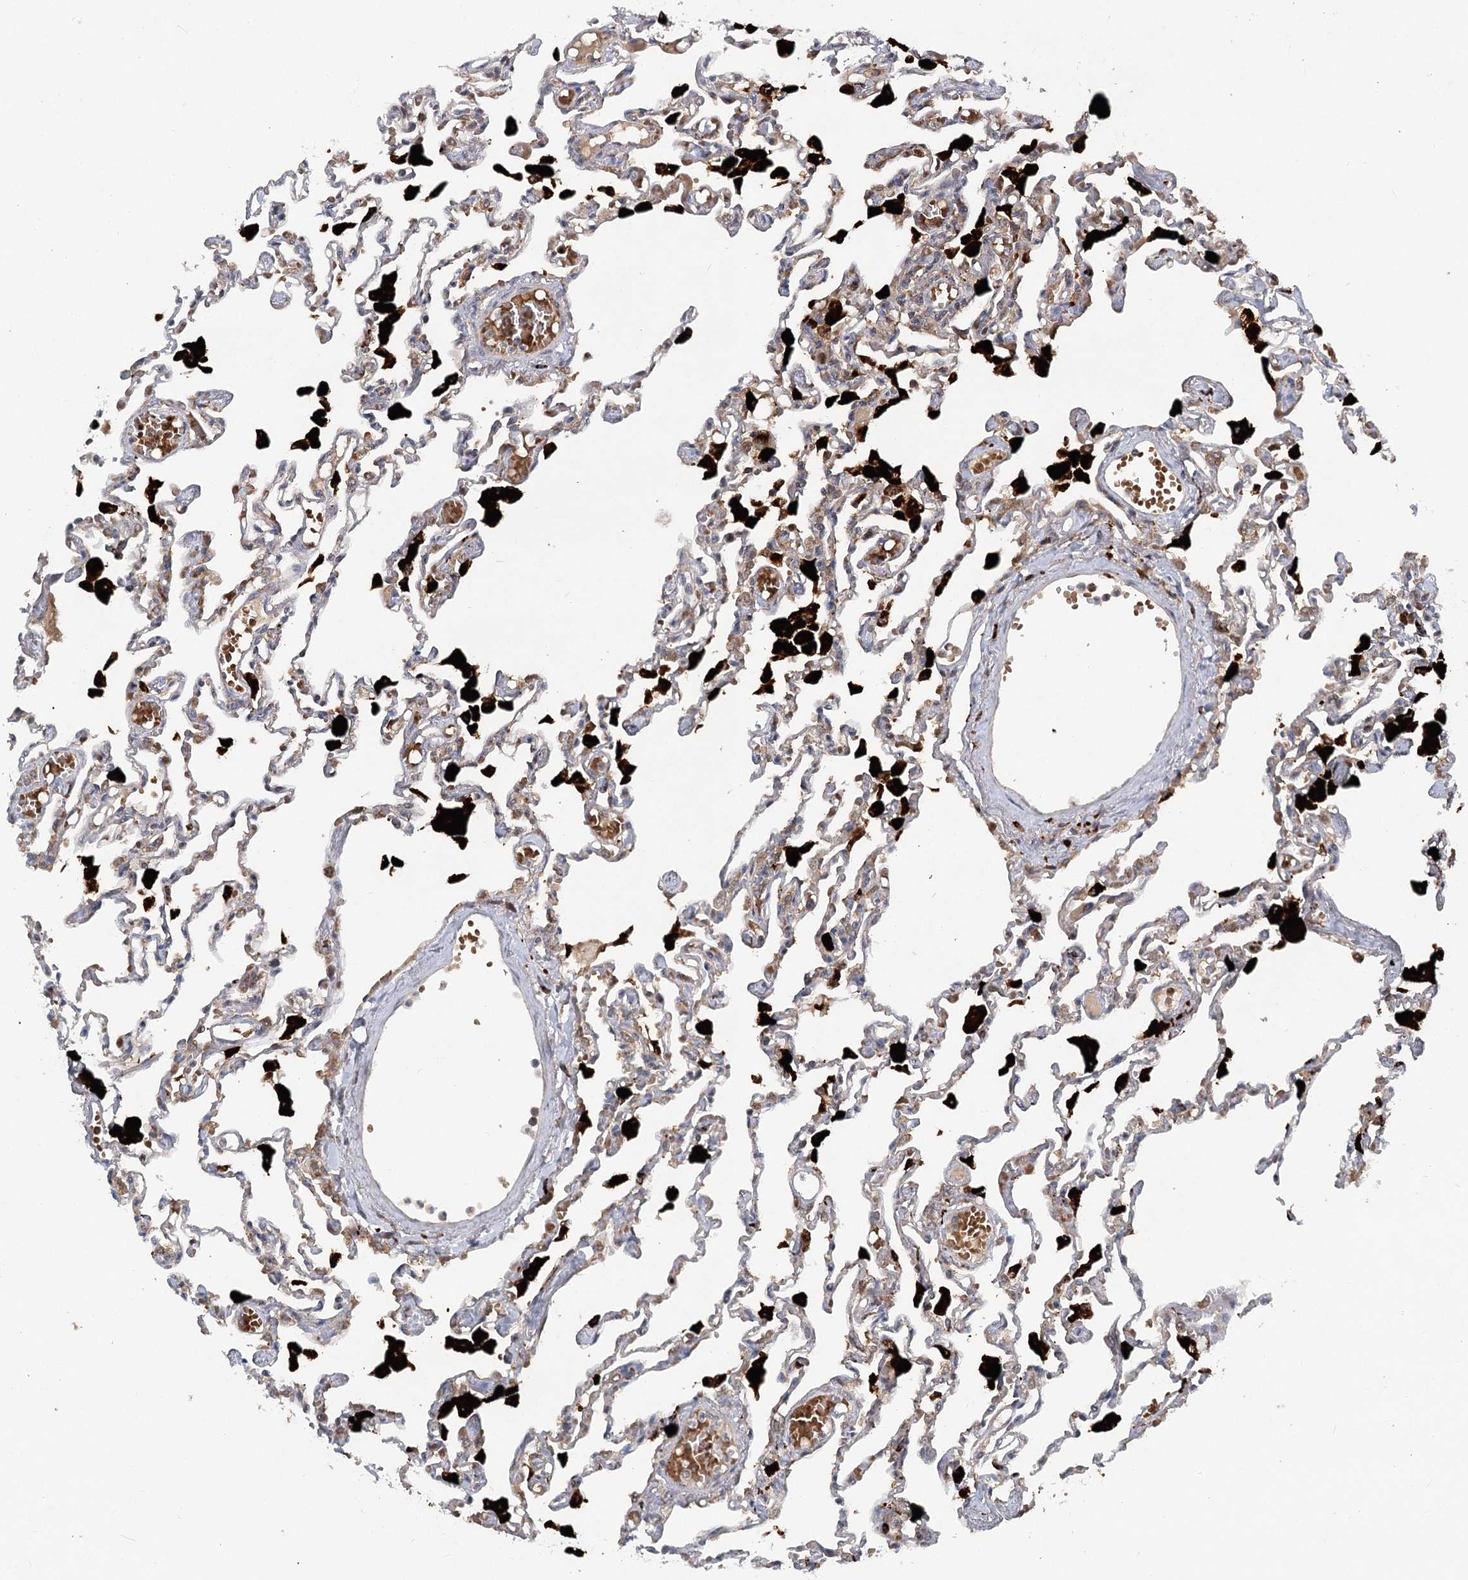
{"staining": {"intensity": "moderate", "quantity": "25%-75%", "location": "cytoplasmic/membranous"}, "tissue": "lung", "cell_type": "Alveolar cells", "image_type": "normal", "snomed": [{"axis": "morphology", "description": "Normal tissue, NOS"}, {"axis": "topography", "description": "Bronchus"}, {"axis": "topography", "description": "Lung"}], "caption": "DAB immunohistochemical staining of benign human lung displays moderate cytoplasmic/membranous protein positivity in approximately 25%-75% of alveolar cells. (DAB (3,3'-diaminobenzidine) IHC, brown staining for protein, blue staining for nuclei).", "gene": "PYROXD2", "patient": {"sex": "female", "age": 49}}